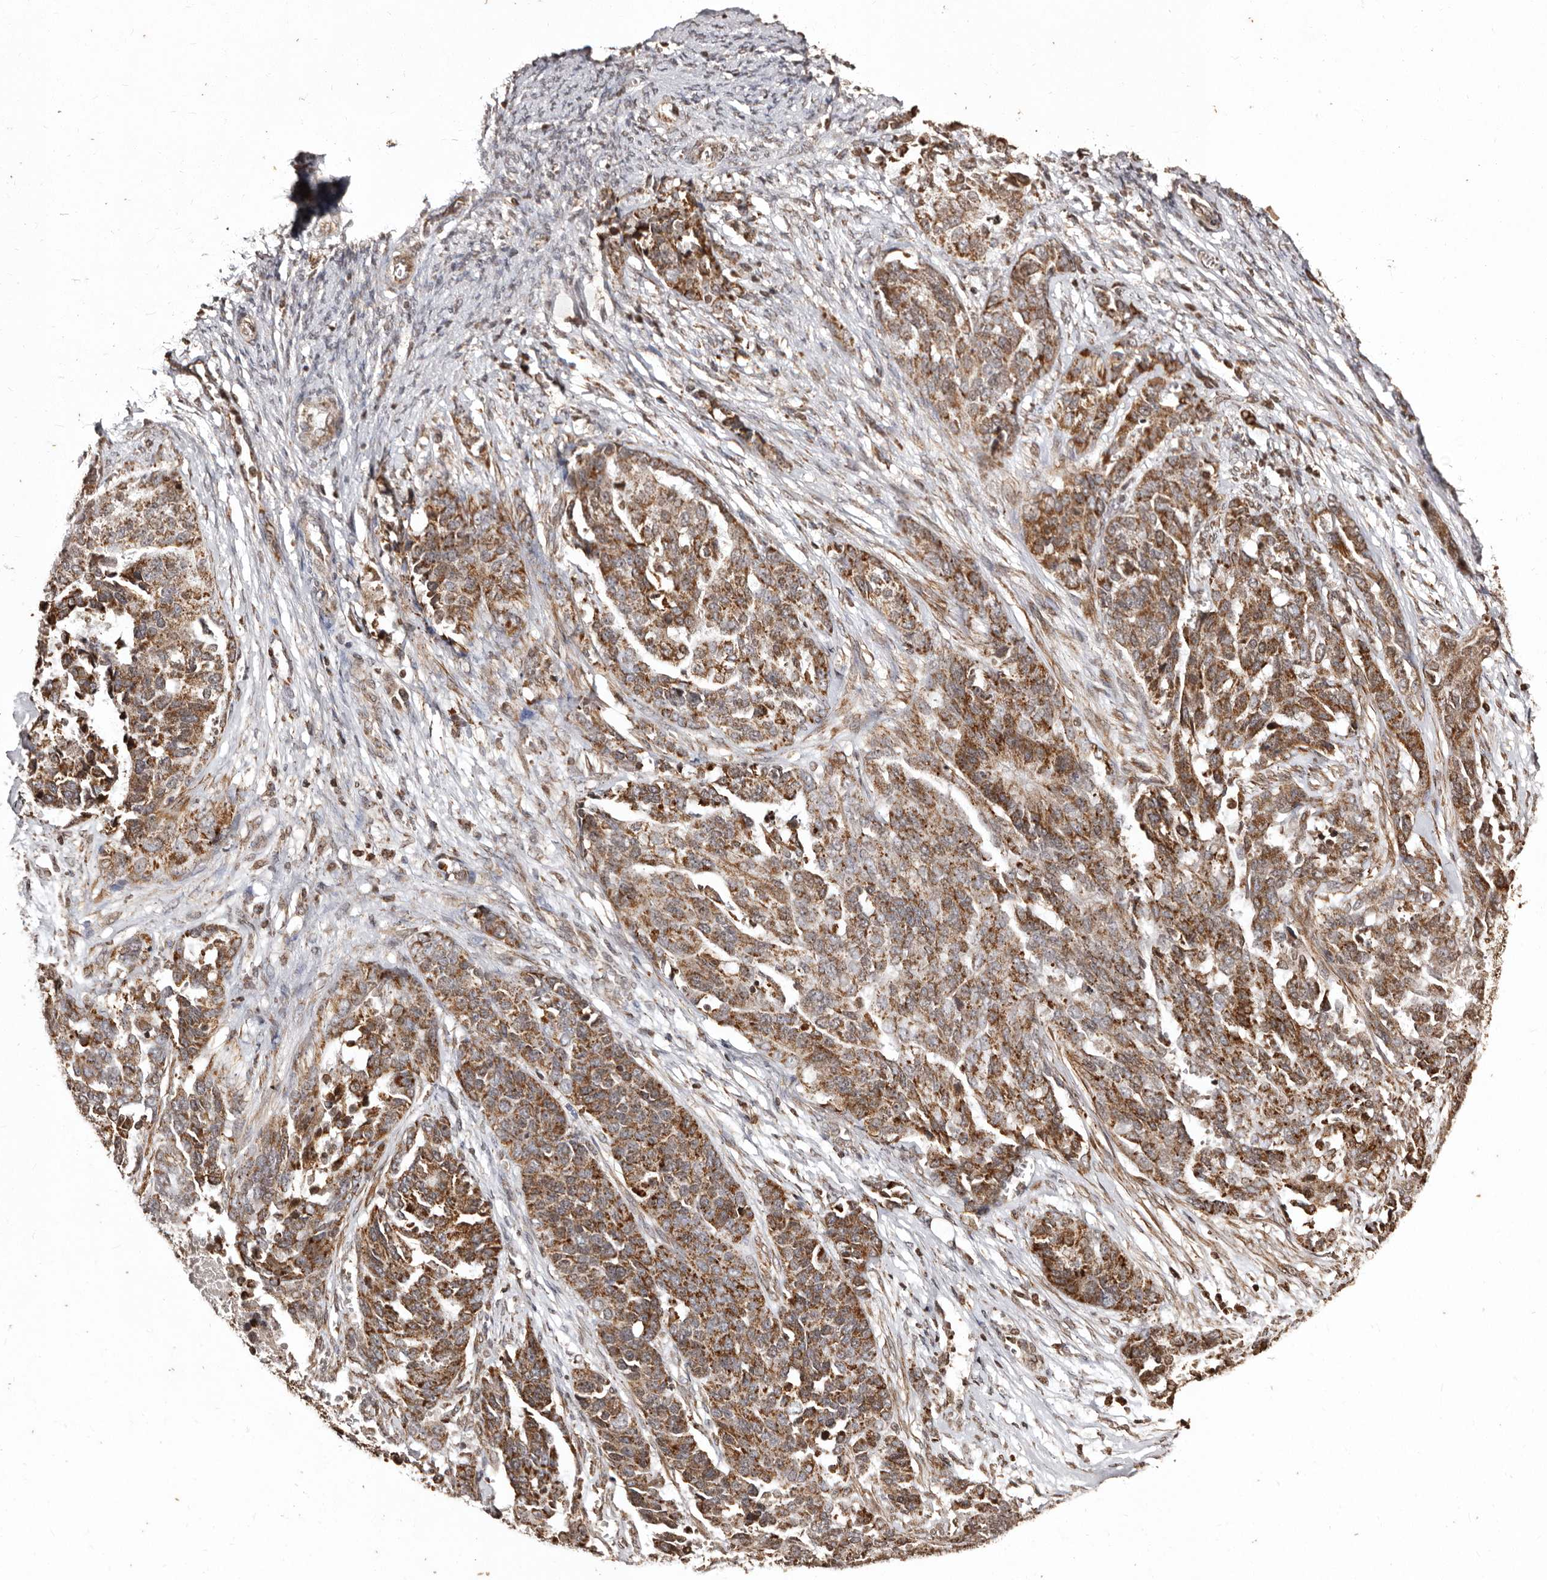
{"staining": {"intensity": "moderate", "quantity": ">75%", "location": "cytoplasmic/membranous"}, "tissue": "ovarian cancer", "cell_type": "Tumor cells", "image_type": "cancer", "snomed": [{"axis": "morphology", "description": "Cystadenocarcinoma, serous, NOS"}, {"axis": "topography", "description": "Ovary"}], "caption": "Tumor cells reveal medium levels of moderate cytoplasmic/membranous staining in approximately >75% of cells in human serous cystadenocarcinoma (ovarian).", "gene": "CCDC190", "patient": {"sex": "female", "age": 44}}